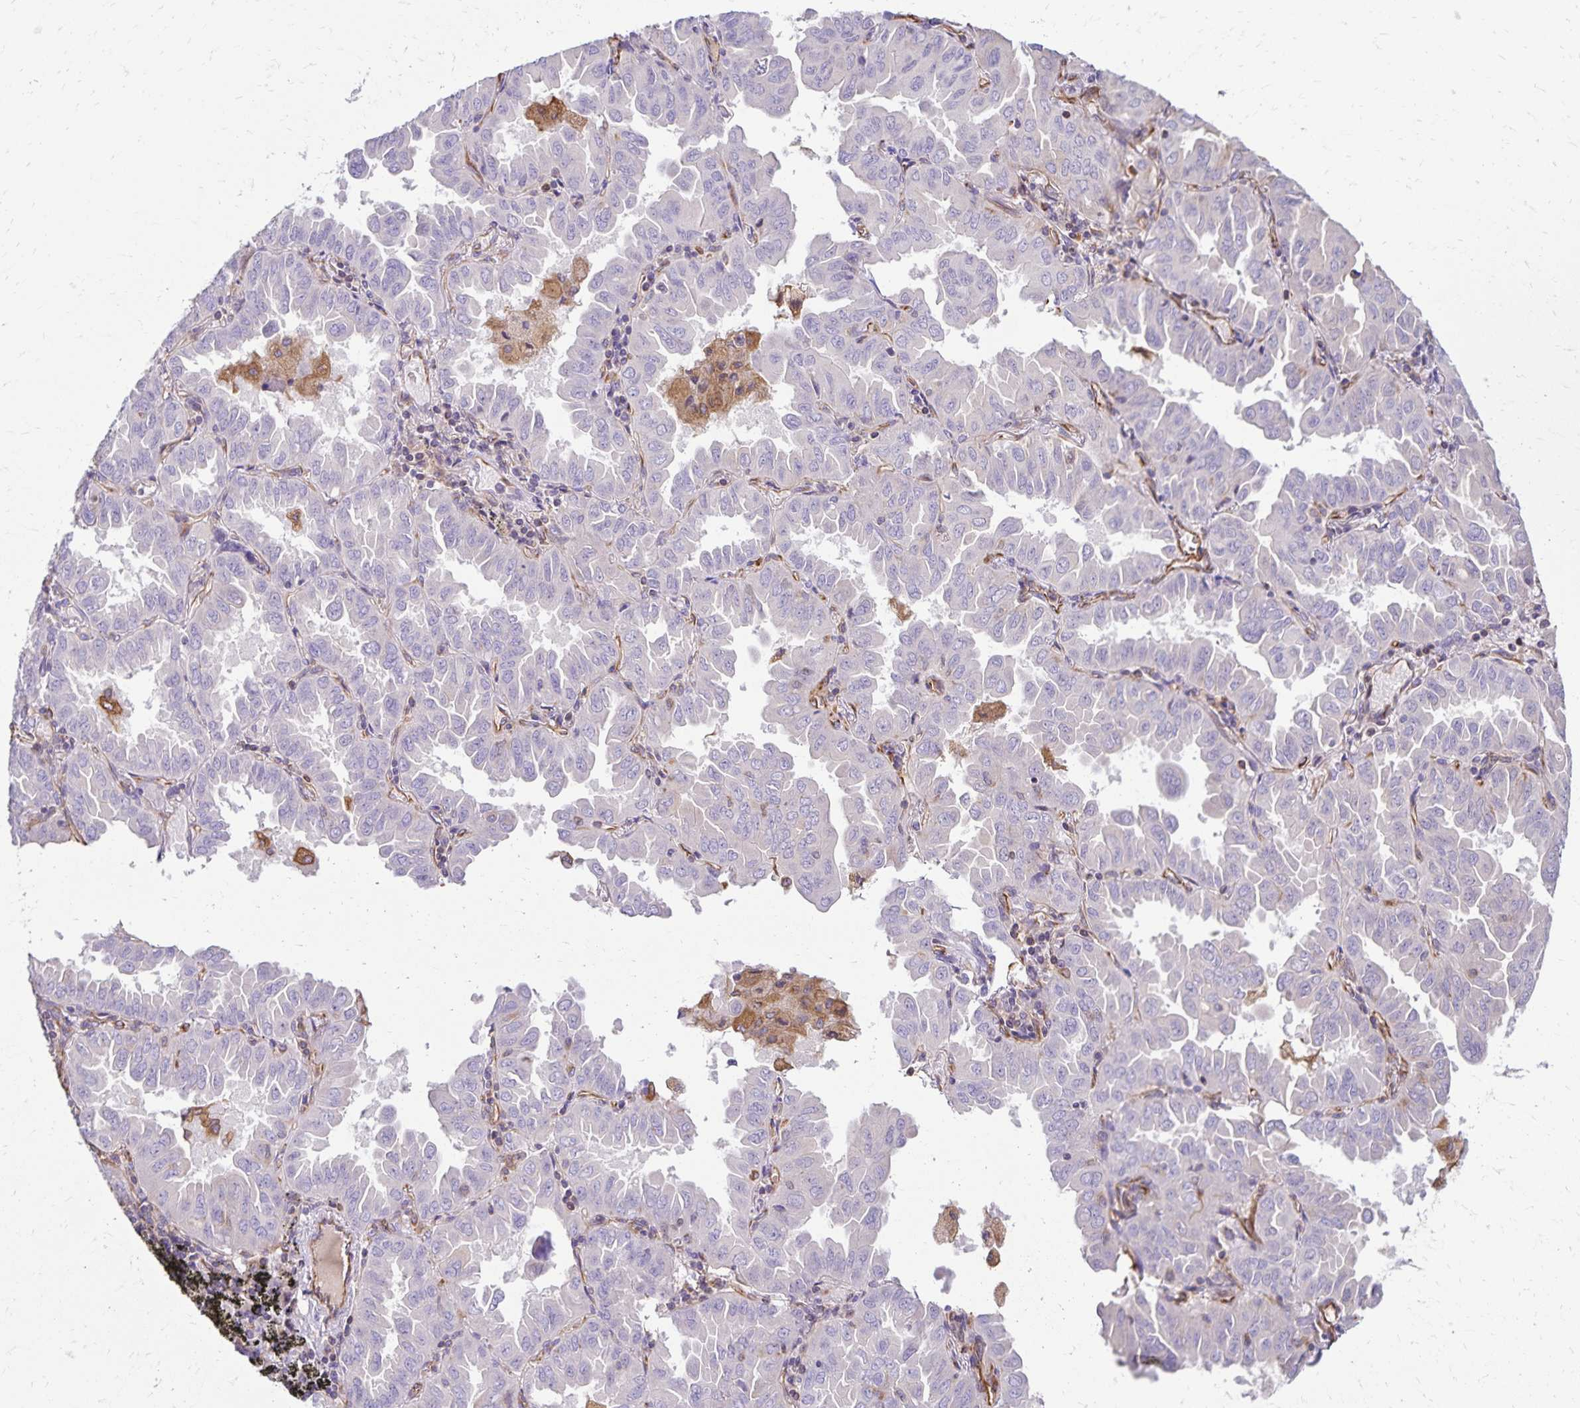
{"staining": {"intensity": "negative", "quantity": "none", "location": "none"}, "tissue": "lung cancer", "cell_type": "Tumor cells", "image_type": "cancer", "snomed": [{"axis": "morphology", "description": "Adenocarcinoma, NOS"}, {"axis": "topography", "description": "Lung"}], "caption": "Immunohistochemical staining of adenocarcinoma (lung) reveals no significant positivity in tumor cells.", "gene": "TRPV6", "patient": {"sex": "male", "age": 64}}